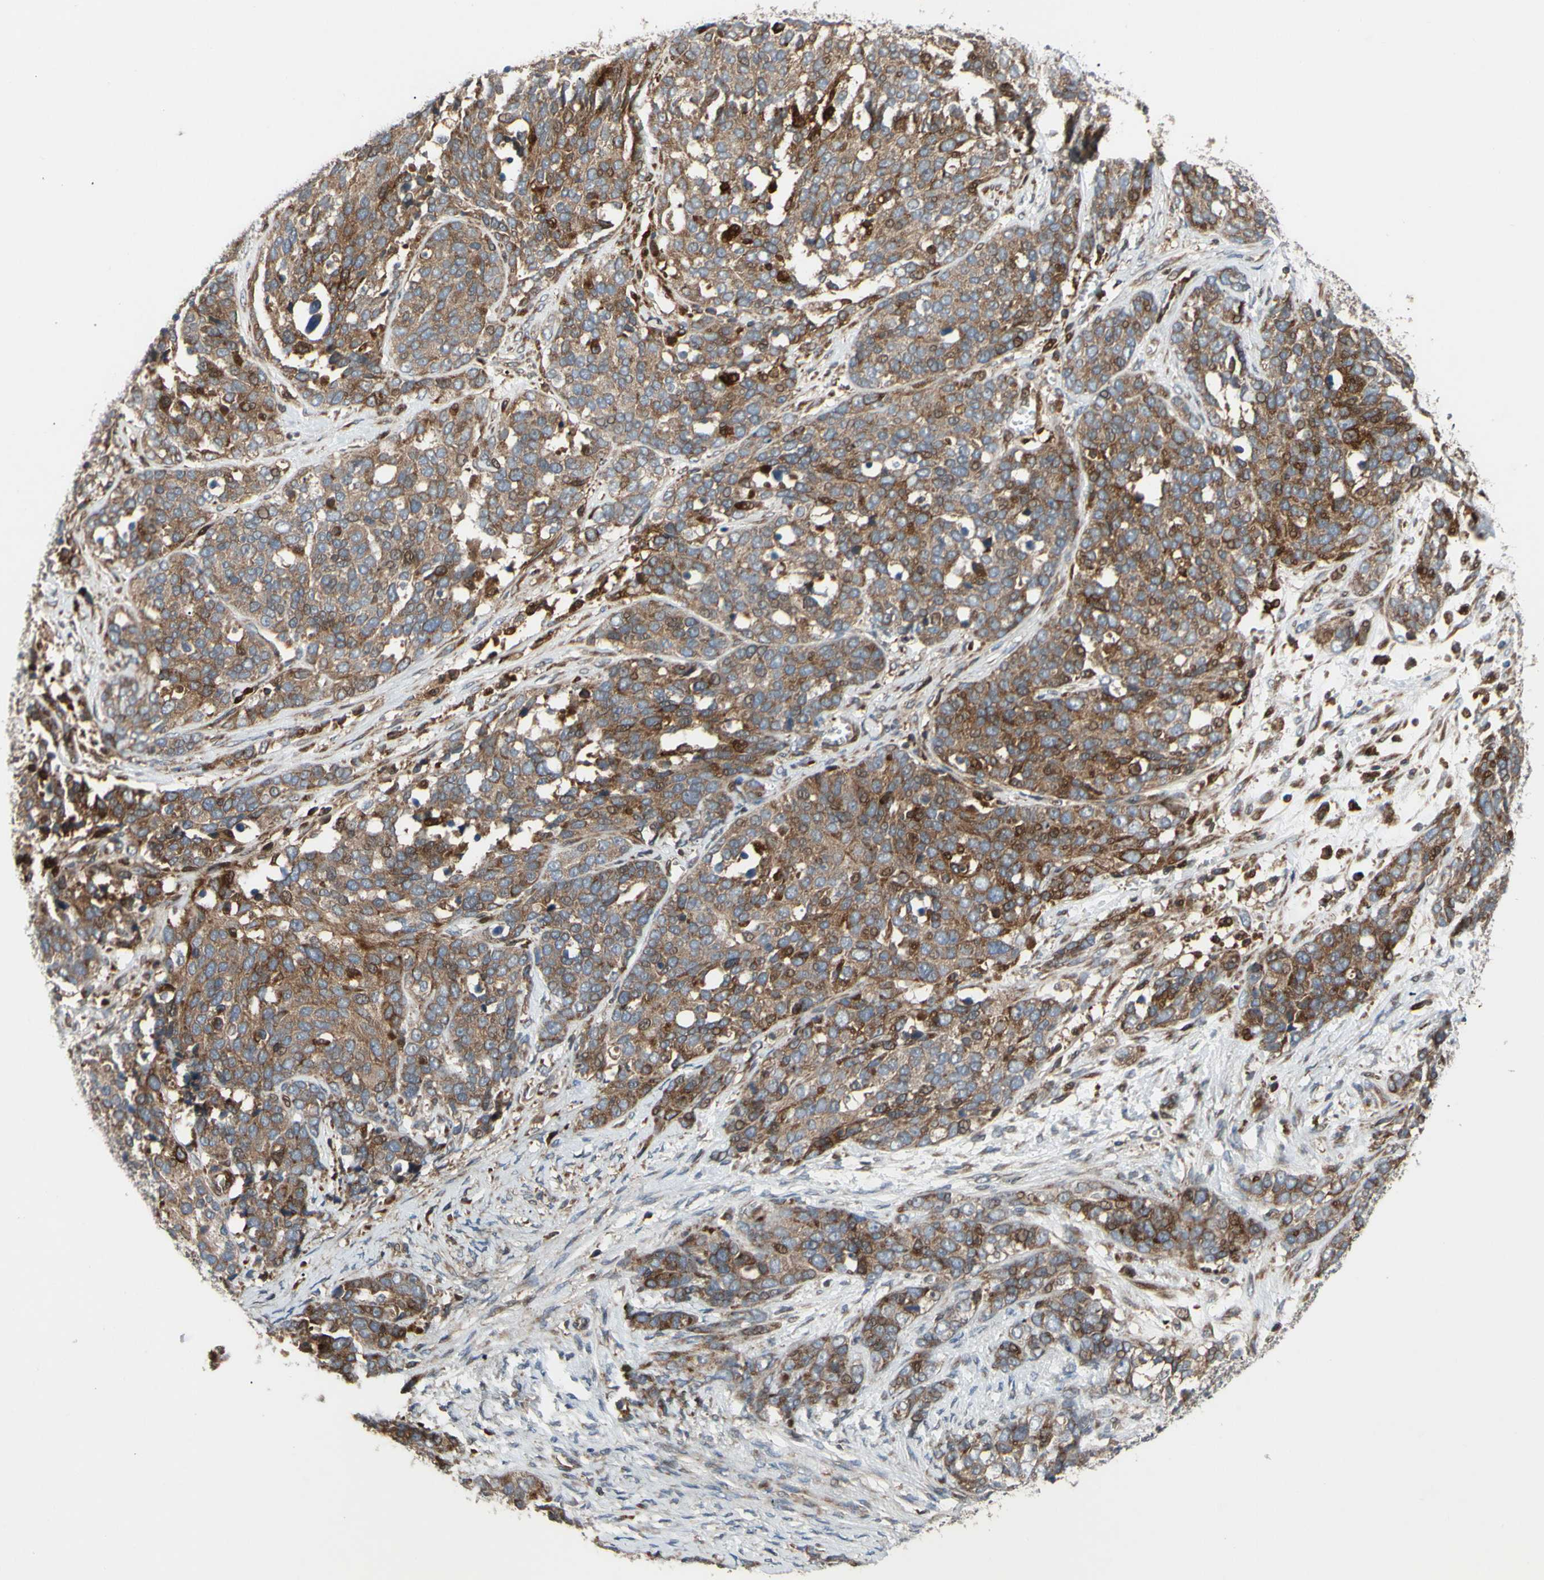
{"staining": {"intensity": "moderate", "quantity": ">75%", "location": "cytoplasmic/membranous"}, "tissue": "ovarian cancer", "cell_type": "Tumor cells", "image_type": "cancer", "snomed": [{"axis": "morphology", "description": "Cystadenocarcinoma, serous, NOS"}, {"axis": "topography", "description": "Ovary"}], "caption": "DAB (3,3'-diaminobenzidine) immunohistochemical staining of ovarian cancer (serous cystadenocarcinoma) displays moderate cytoplasmic/membranous protein expression in approximately >75% of tumor cells.", "gene": "SPTLC1", "patient": {"sex": "female", "age": 44}}